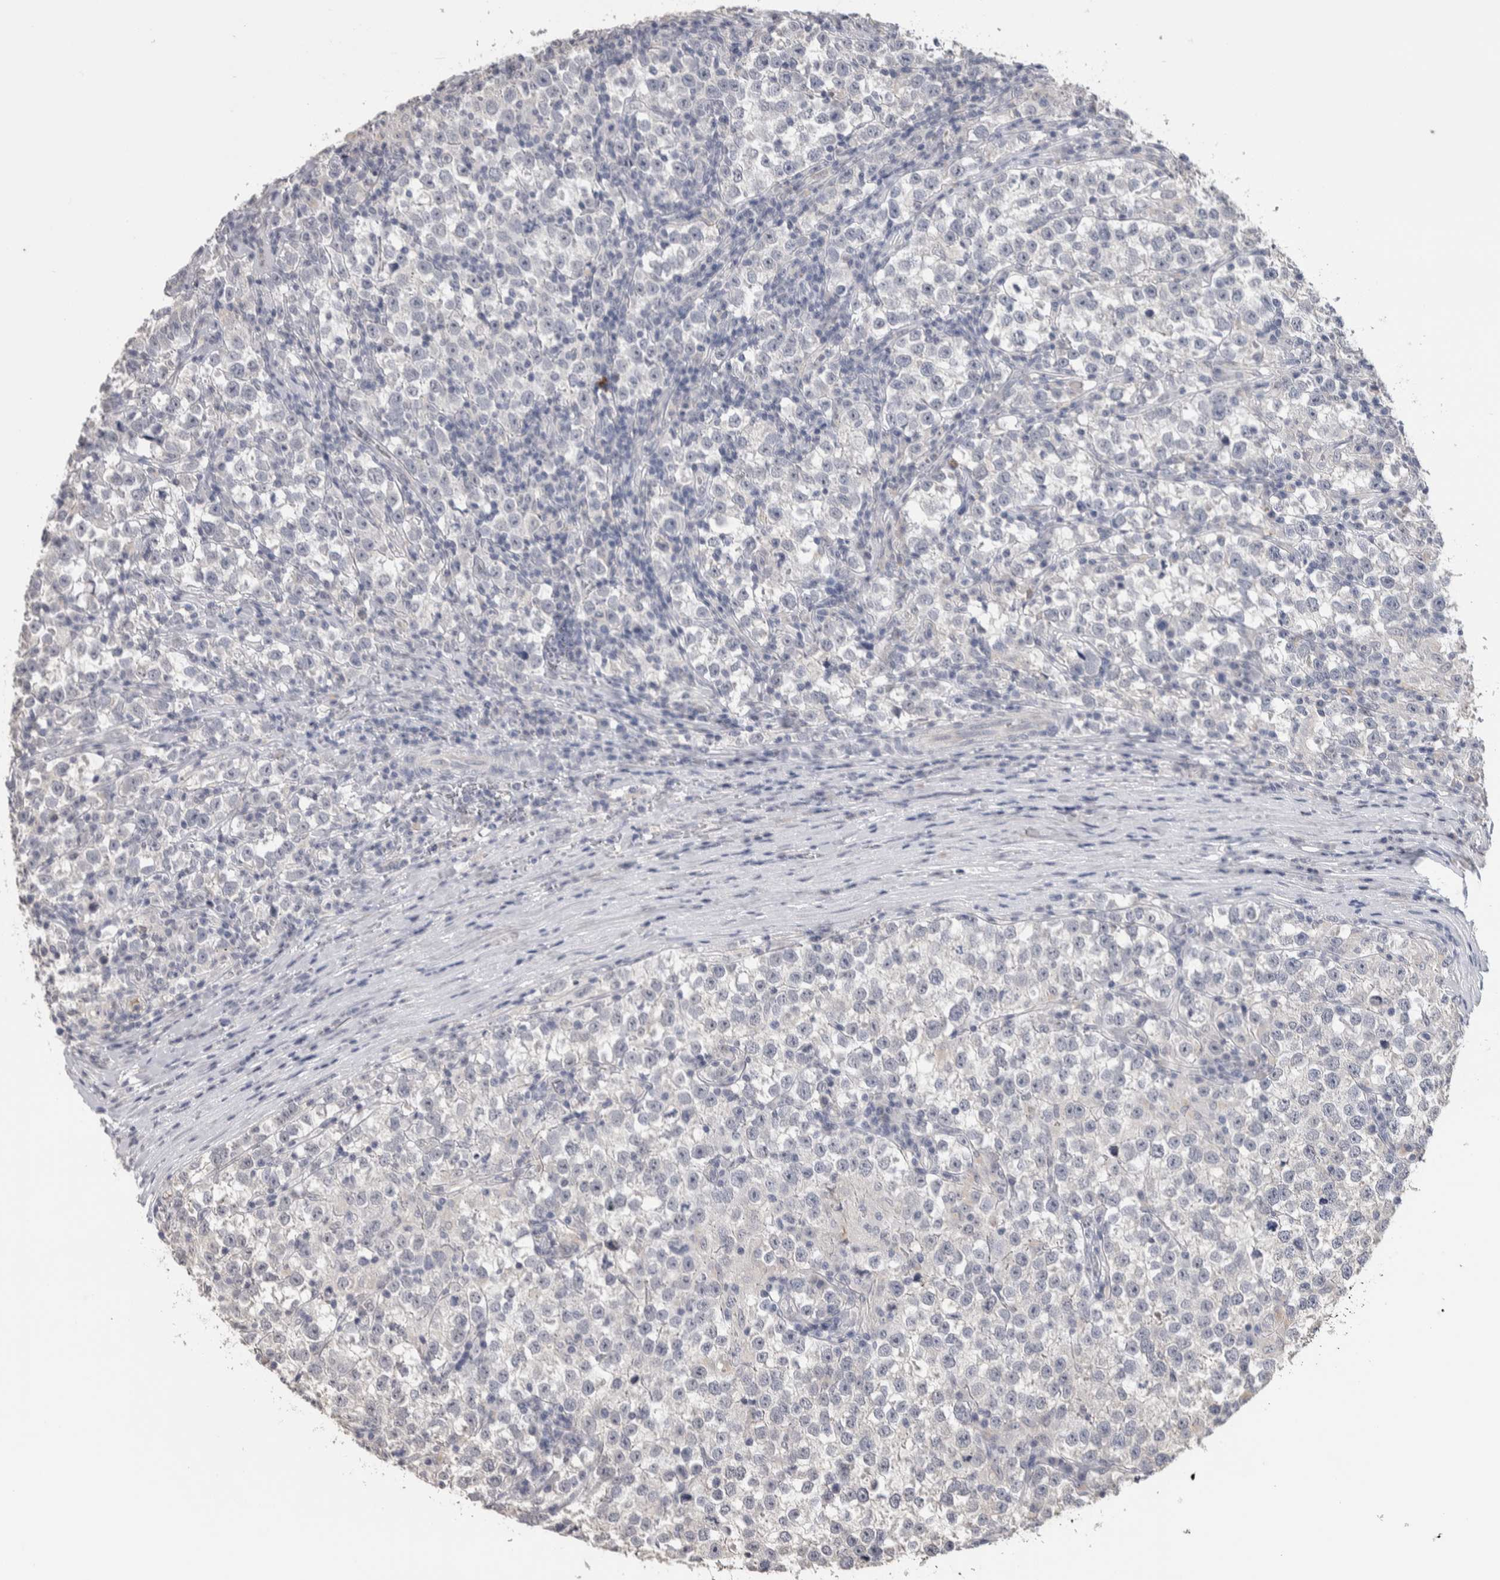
{"staining": {"intensity": "negative", "quantity": "none", "location": "none"}, "tissue": "testis cancer", "cell_type": "Tumor cells", "image_type": "cancer", "snomed": [{"axis": "morphology", "description": "Normal tissue, NOS"}, {"axis": "morphology", "description": "Seminoma, NOS"}, {"axis": "topography", "description": "Testis"}], "caption": "Tumor cells show no significant protein positivity in seminoma (testis).", "gene": "TMEM102", "patient": {"sex": "male", "age": 43}}